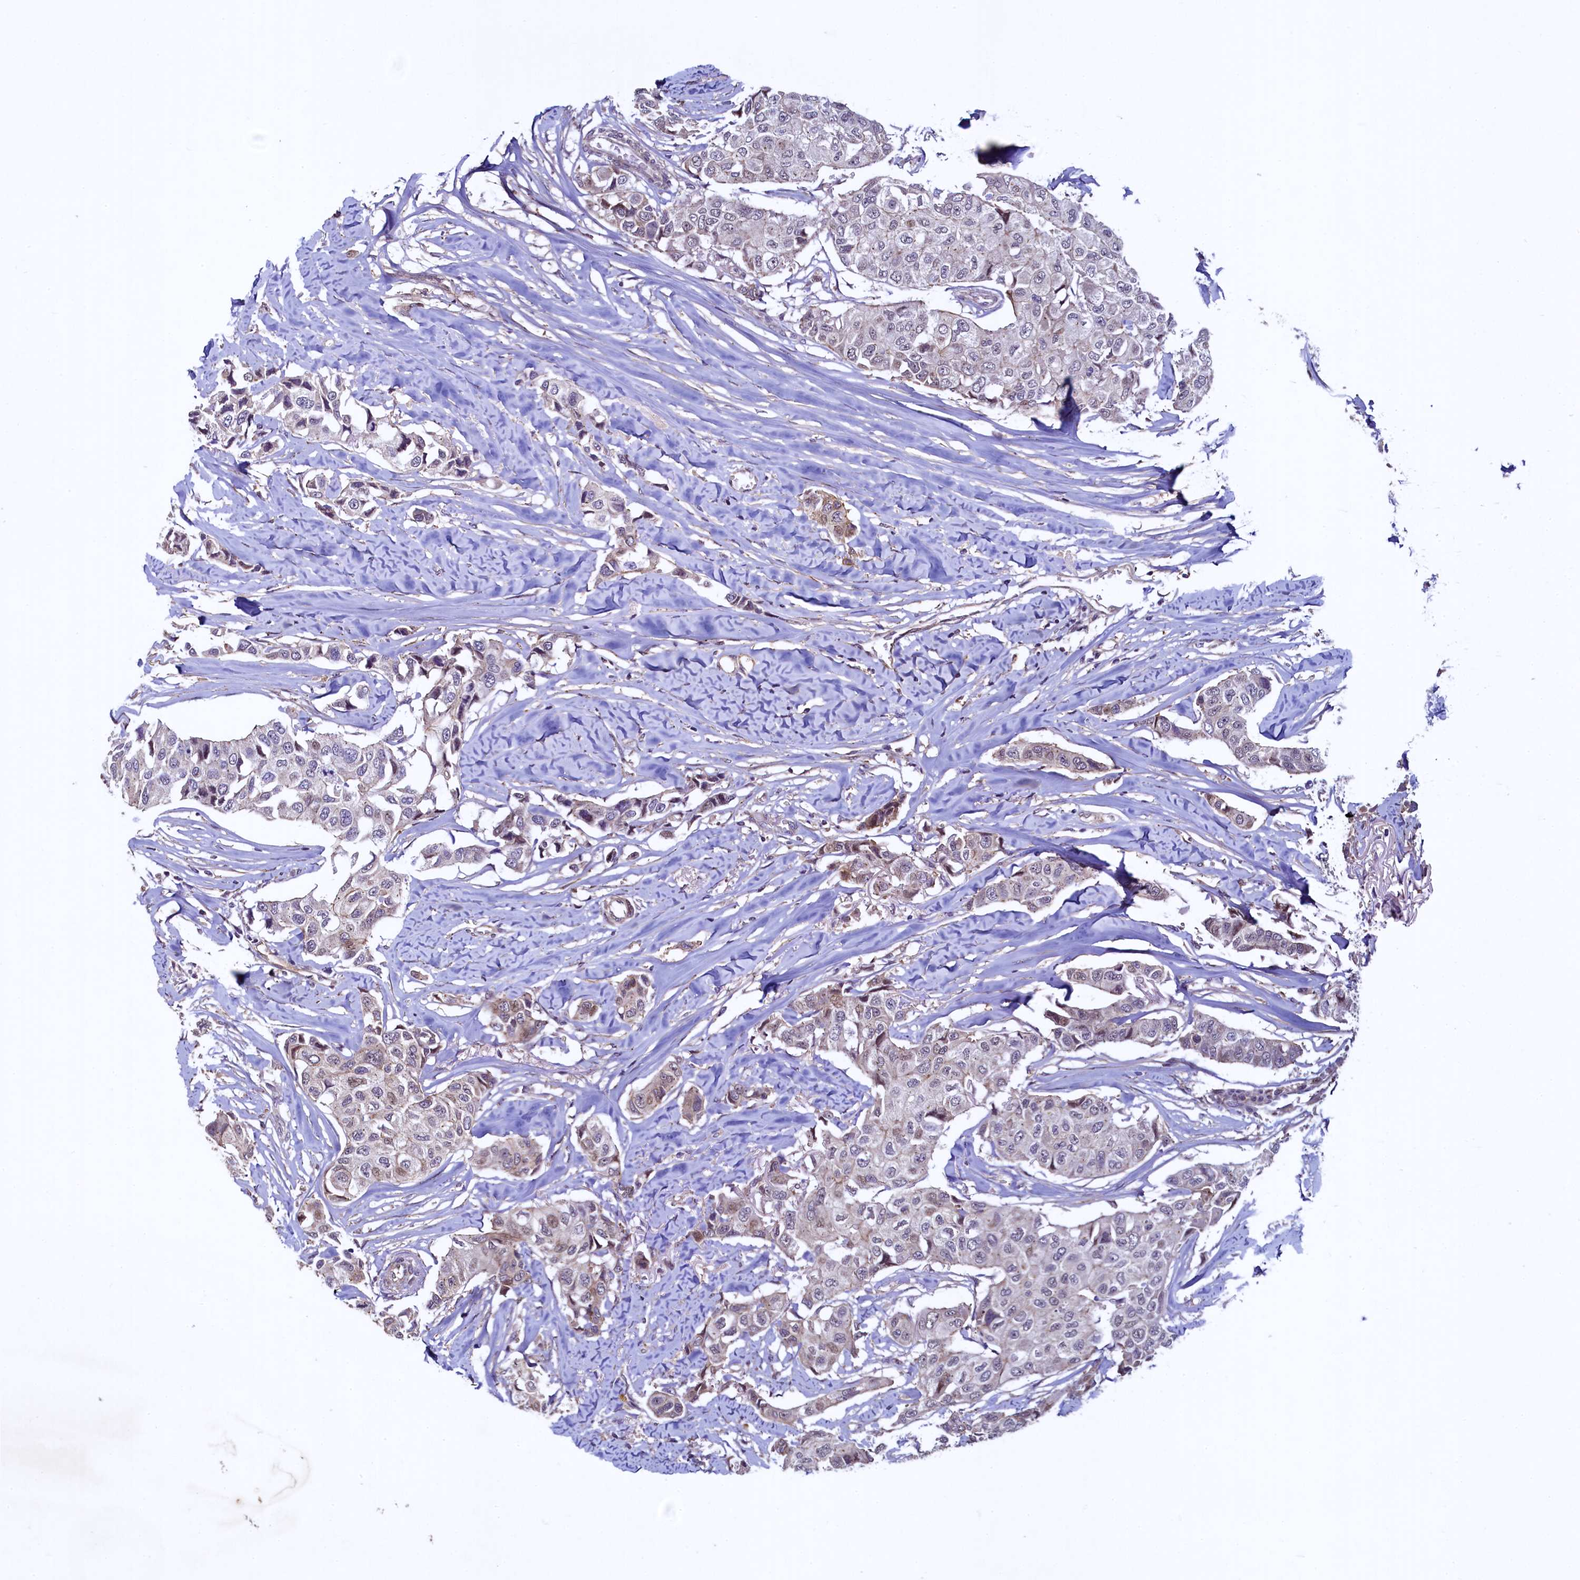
{"staining": {"intensity": "weak", "quantity": "<25%", "location": "cytoplasmic/membranous"}, "tissue": "breast cancer", "cell_type": "Tumor cells", "image_type": "cancer", "snomed": [{"axis": "morphology", "description": "Duct carcinoma"}, {"axis": "topography", "description": "Breast"}], "caption": "Photomicrograph shows no significant protein expression in tumor cells of breast intraductal carcinoma.", "gene": "PALM", "patient": {"sex": "female", "age": 80}}